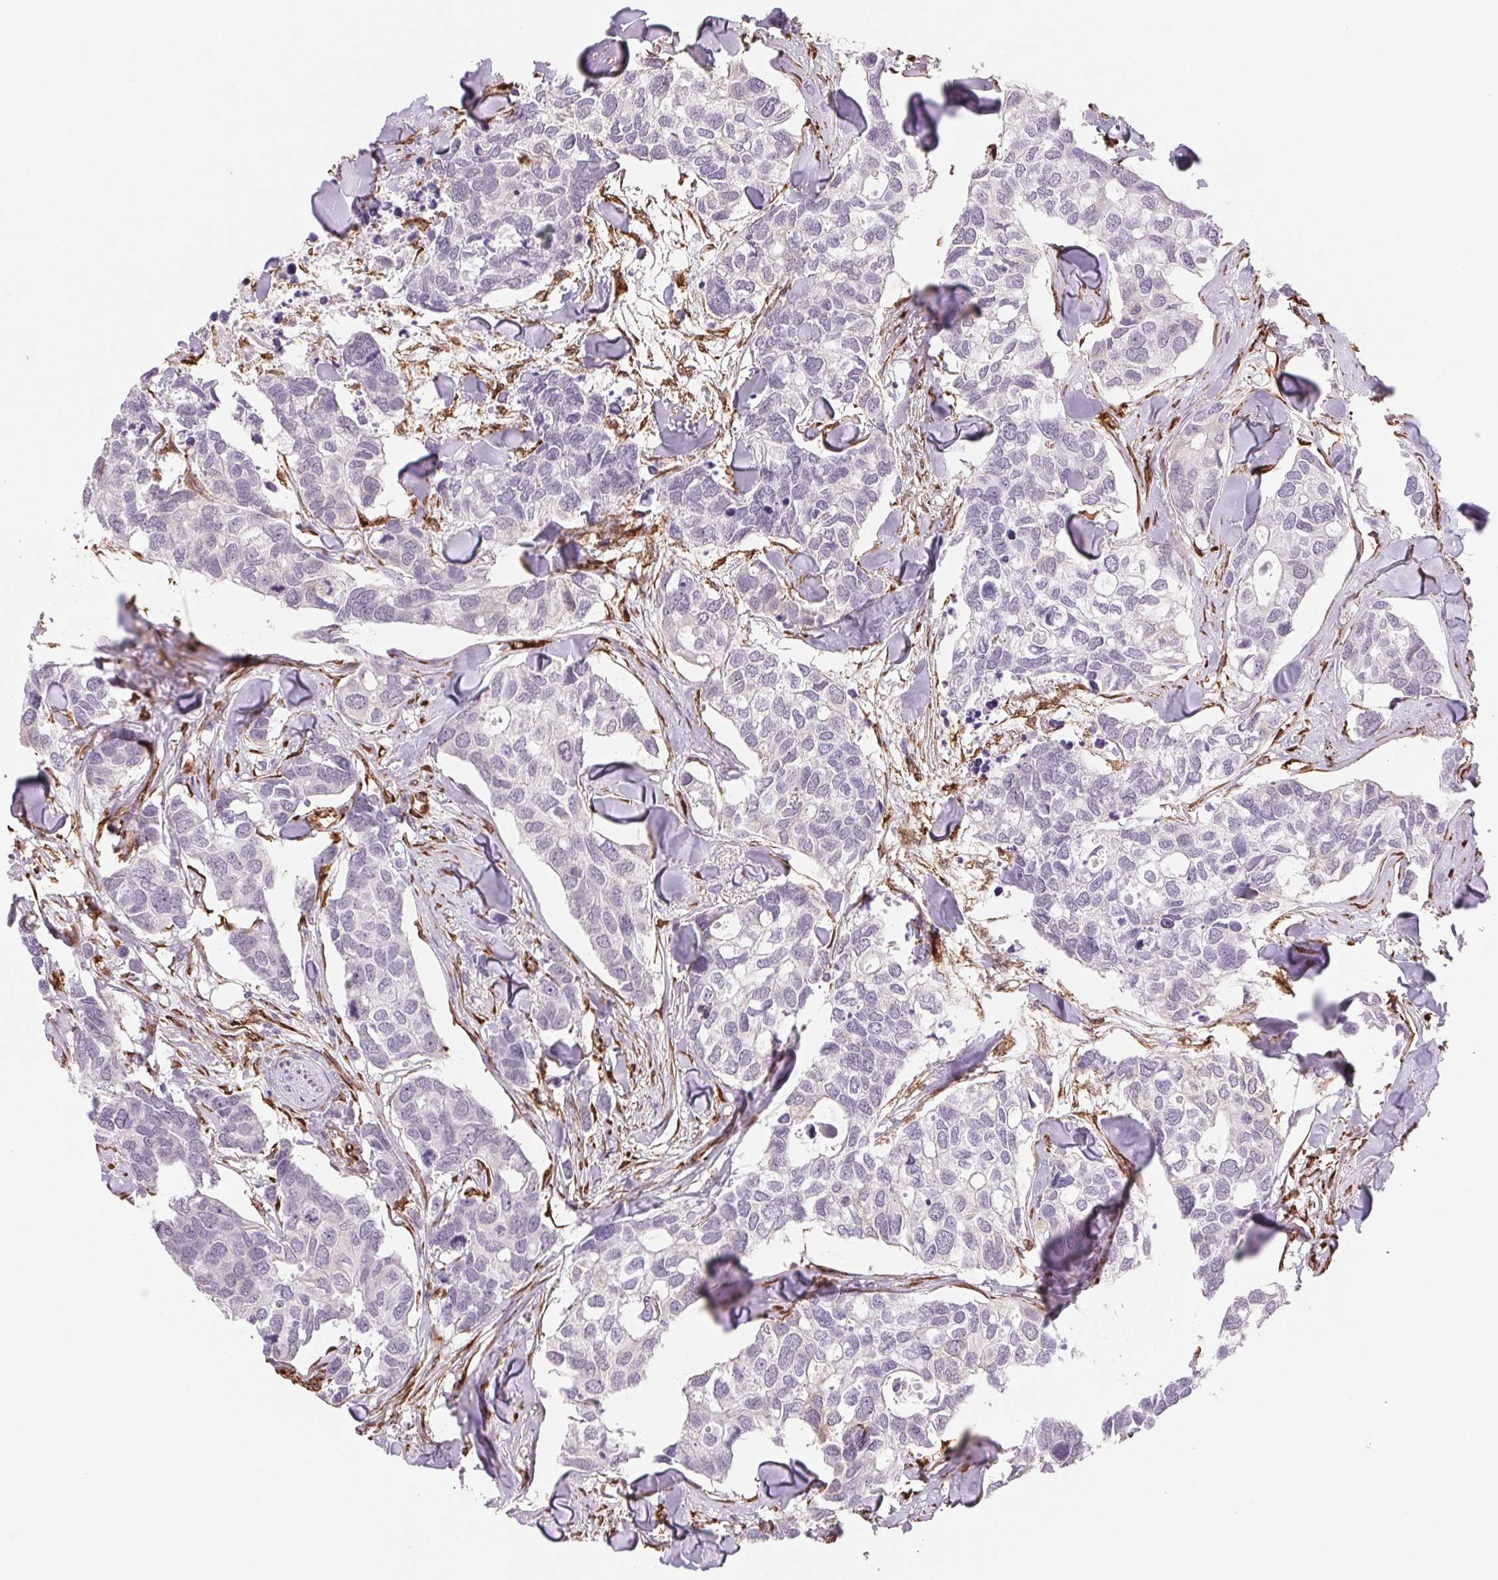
{"staining": {"intensity": "negative", "quantity": "none", "location": "none"}, "tissue": "breast cancer", "cell_type": "Tumor cells", "image_type": "cancer", "snomed": [{"axis": "morphology", "description": "Duct carcinoma"}, {"axis": "topography", "description": "Breast"}], "caption": "Photomicrograph shows no significant protein expression in tumor cells of infiltrating ductal carcinoma (breast).", "gene": "FKBP10", "patient": {"sex": "female", "age": 83}}